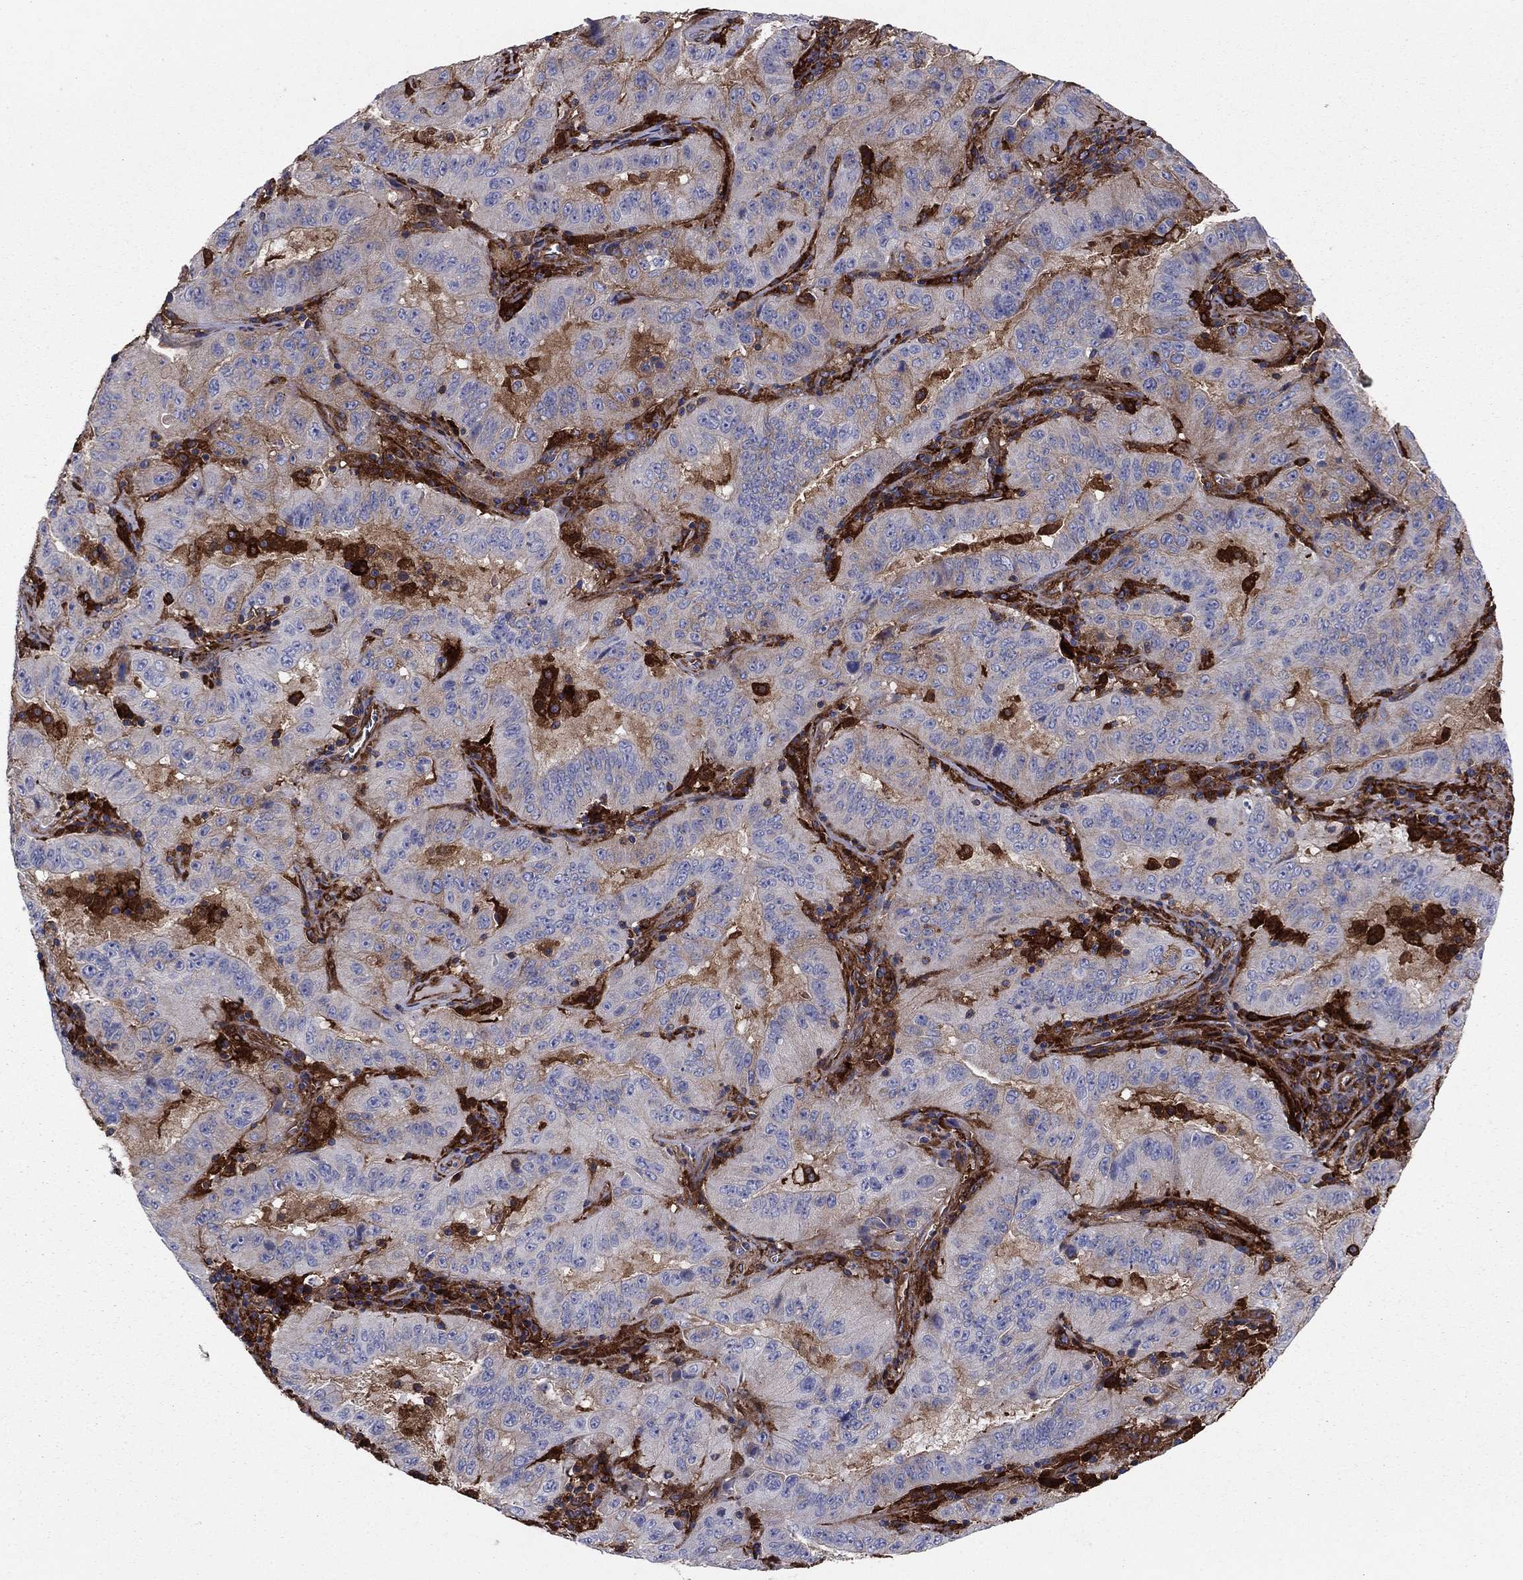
{"staining": {"intensity": "weak", "quantity": "<25%", "location": "cytoplasmic/membranous"}, "tissue": "pancreatic cancer", "cell_type": "Tumor cells", "image_type": "cancer", "snomed": [{"axis": "morphology", "description": "Adenocarcinoma, NOS"}, {"axis": "topography", "description": "Pancreas"}], "caption": "Immunohistochemistry histopathology image of pancreatic cancer (adenocarcinoma) stained for a protein (brown), which reveals no staining in tumor cells.", "gene": "EHBP1L1", "patient": {"sex": "male", "age": 63}}